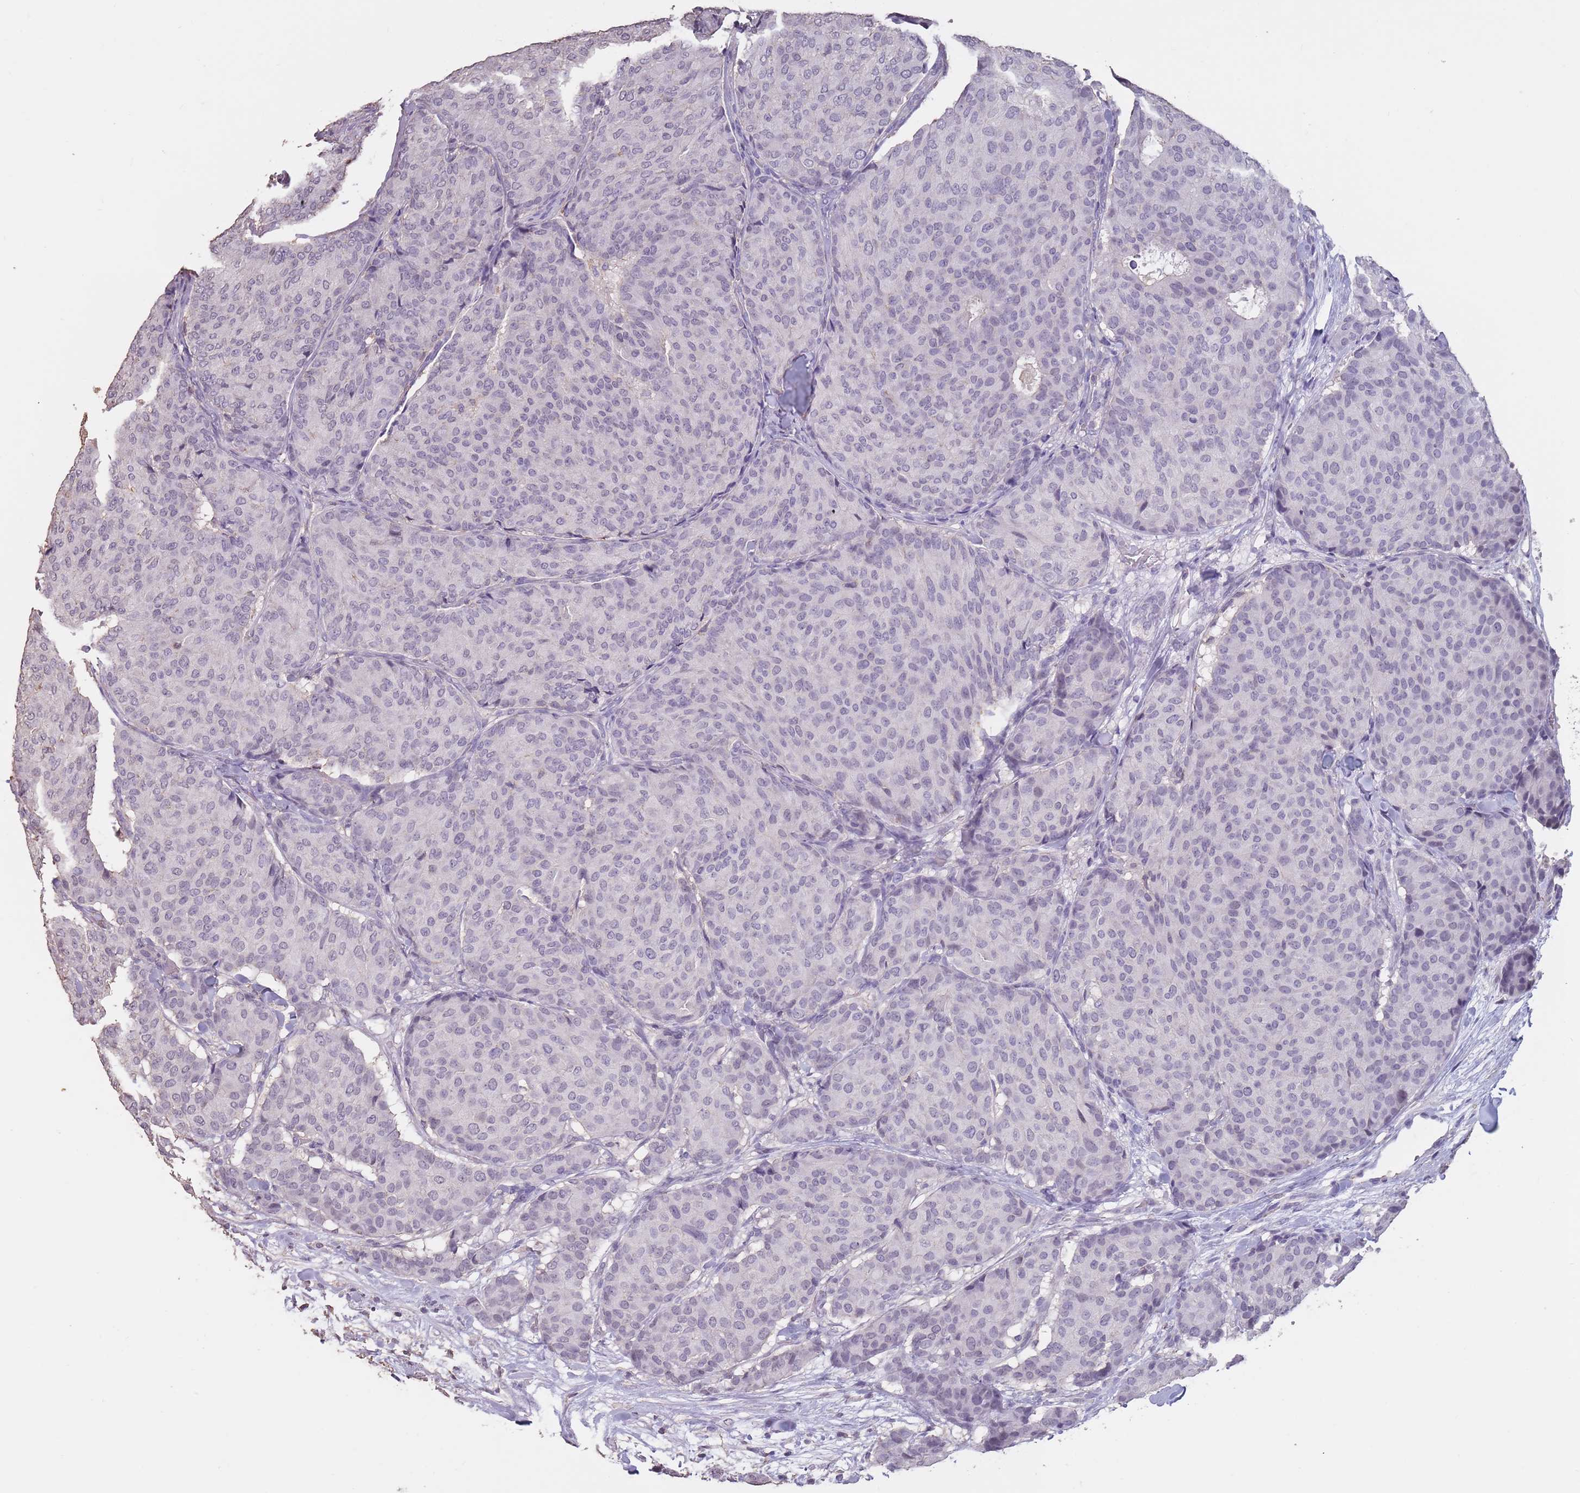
{"staining": {"intensity": "negative", "quantity": "none", "location": "none"}, "tissue": "breast cancer", "cell_type": "Tumor cells", "image_type": "cancer", "snomed": [{"axis": "morphology", "description": "Duct carcinoma"}, {"axis": "topography", "description": "Breast"}], "caption": "Immunohistochemistry (IHC) histopathology image of neoplastic tissue: human breast cancer stained with DAB (3,3'-diaminobenzidine) displays no significant protein expression in tumor cells. The staining is performed using DAB (3,3'-diaminobenzidine) brown chromogen with nuclei counter-stained in using hematoxylin.", "gene": "SUN5", "patient": {"sex": "female", "age": 75}}